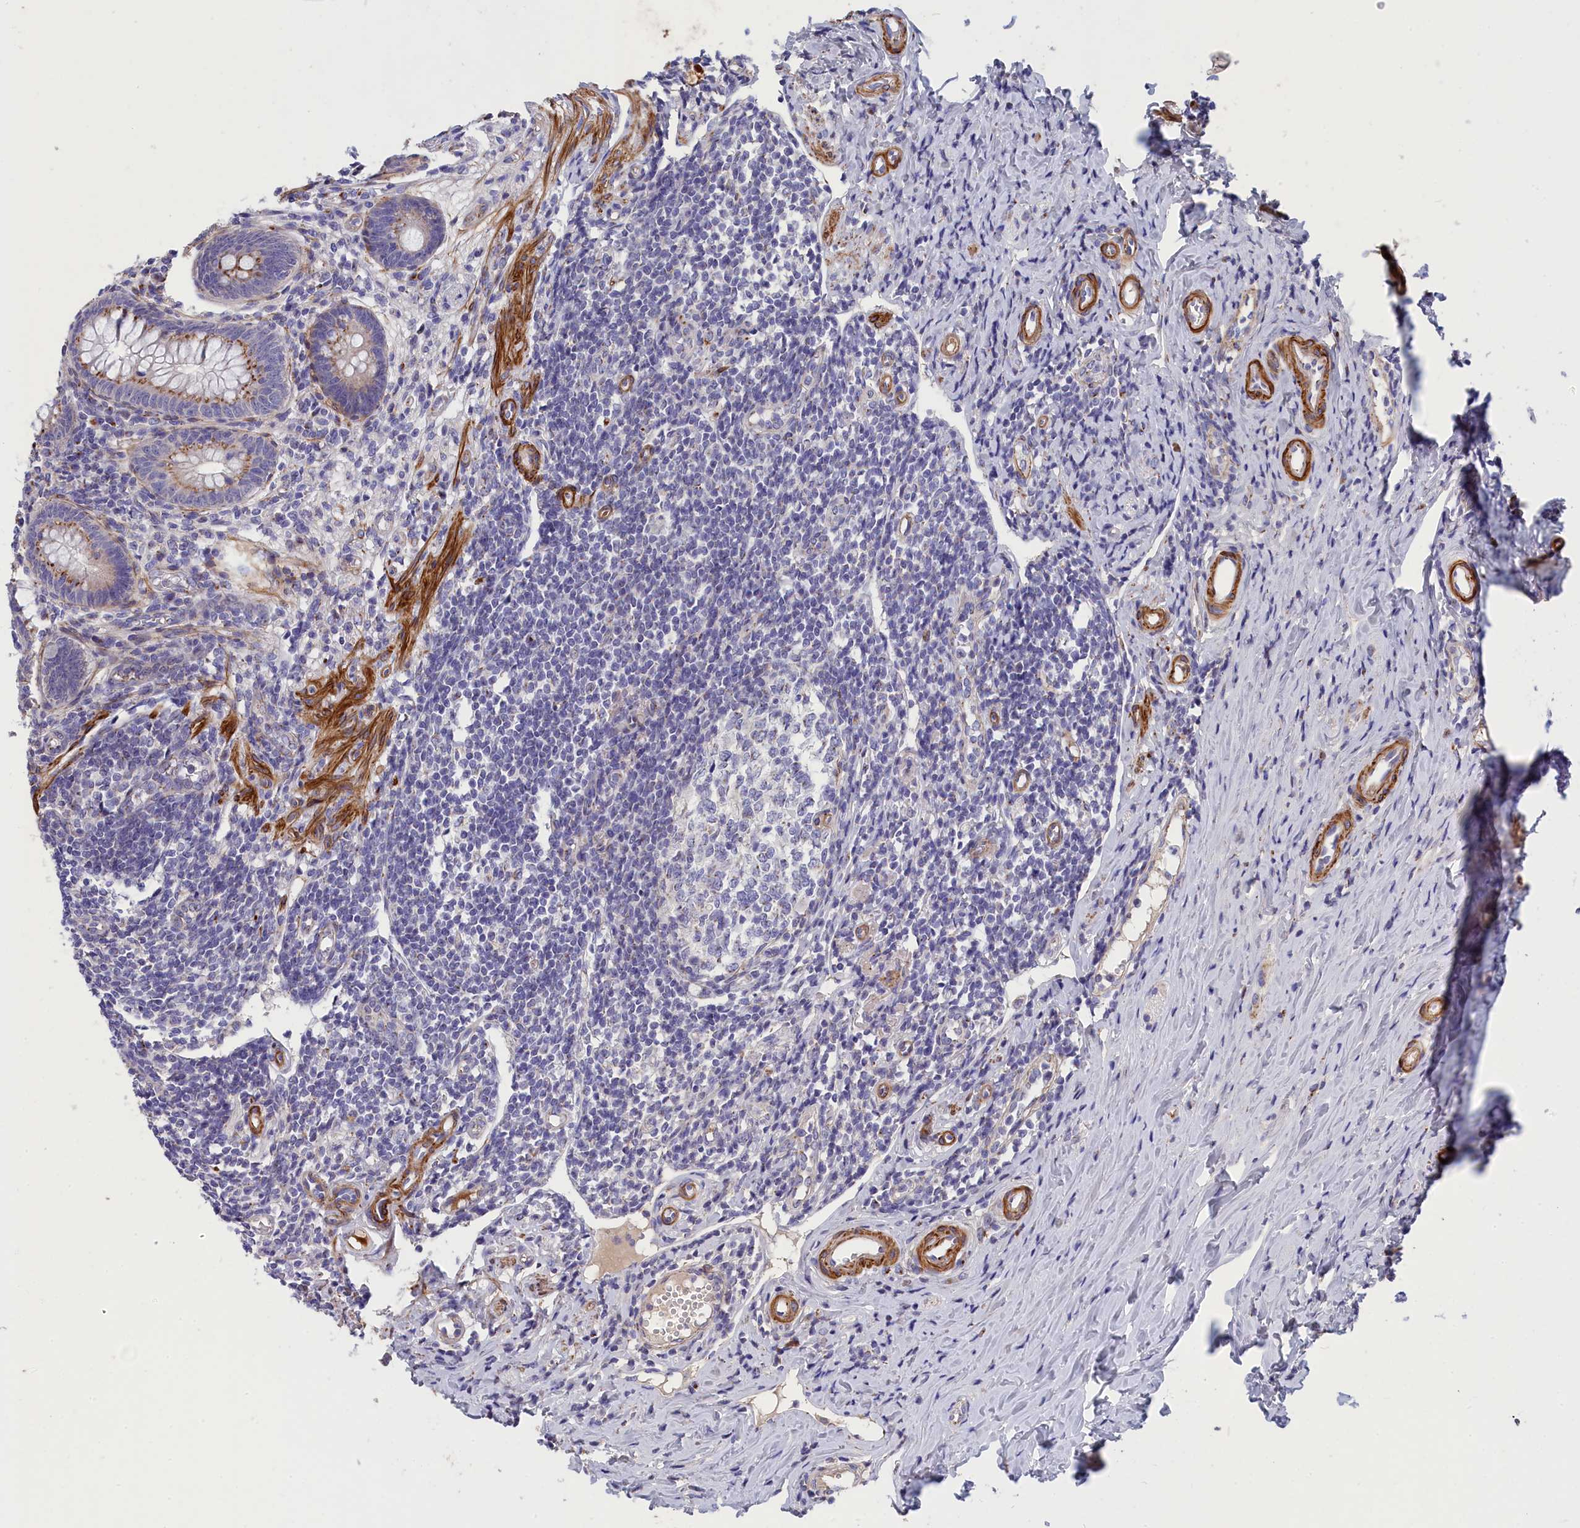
{"staining": {"intensity": "moderate", "quantity": "25%-75%", "location": "cytoplasmic/membranous"}, "tissue": "appendix", "cell_type": "Glandular cells", "image_type": "normal", "snomed": [{"axis": "morphology", "description": "Normal tissue, NOS"}, {"axis": "topography", "description": "Appendix"}], "caption": "Appendix stained with IHC exhibits moderate cytoplasmic/membranous positivity in approximately 25%-75% of glandular cells. The staining was performed using DAB (3,3'-diaminobenzidine), with brown indicating positive protein expression. Nuclei are stained blue with hematoxylin.", "gene": "TUBGCP4", "patient": {"sex": "female", "age": 33}}